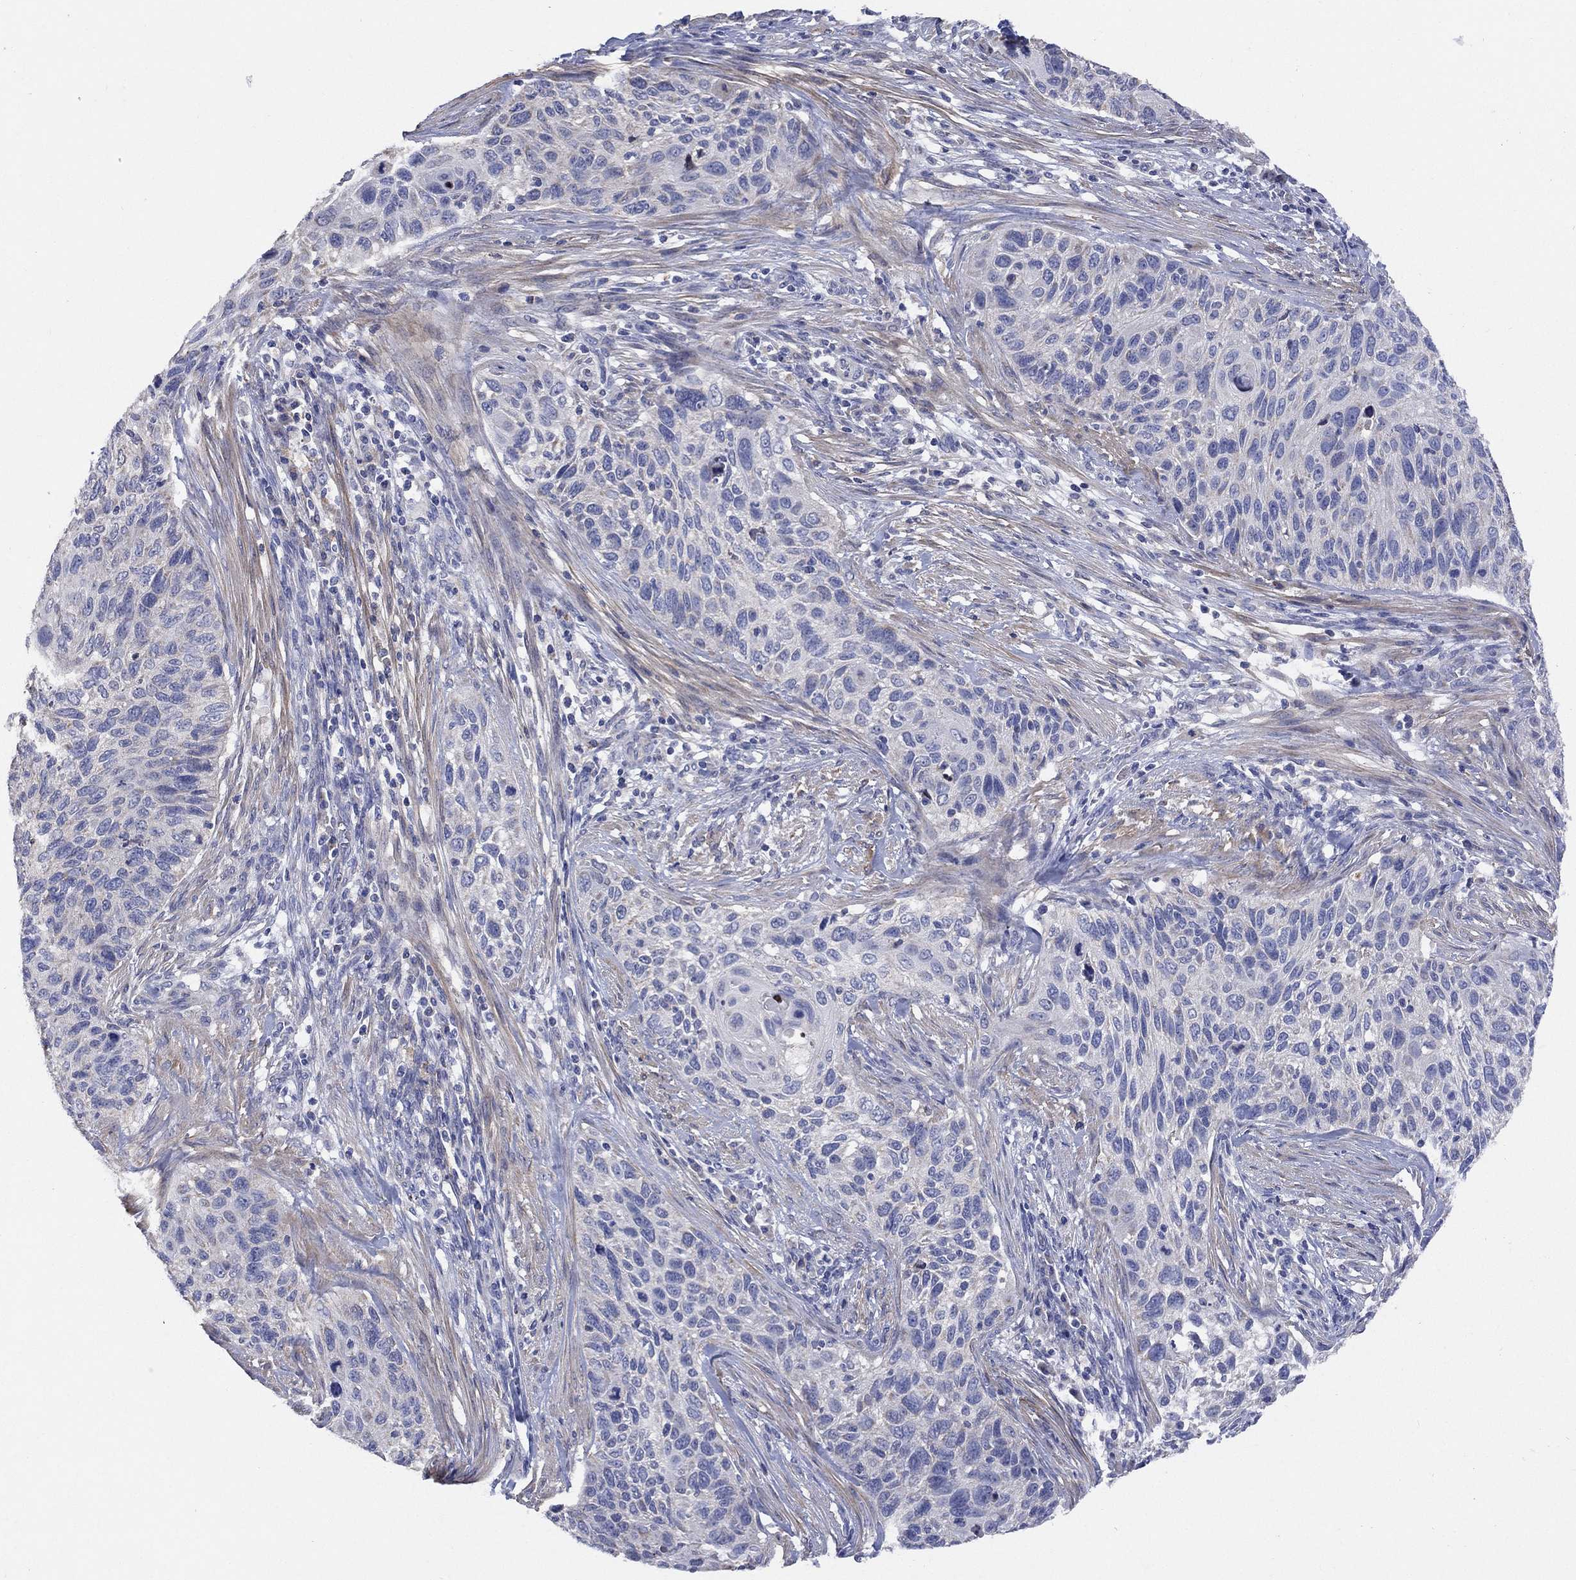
{"staining": {"intensity": "negative", "quantity": "none", "location": "none"}, "tissue": "cervical cancer", "cell_type": "Tumor cells", "image_type": "cancer", "snomed": [{"axis": "morphology", "description": "Squamous cell carcinoma, NOS"}, {"axis": "topography", "description": "Cervix"}], "caption": "IHC of human cervical squamous cell carcinoma reveals no expression in tumor cells.", "gene": "CLVS1", "patient": {"sex": "female", "age": 70}}